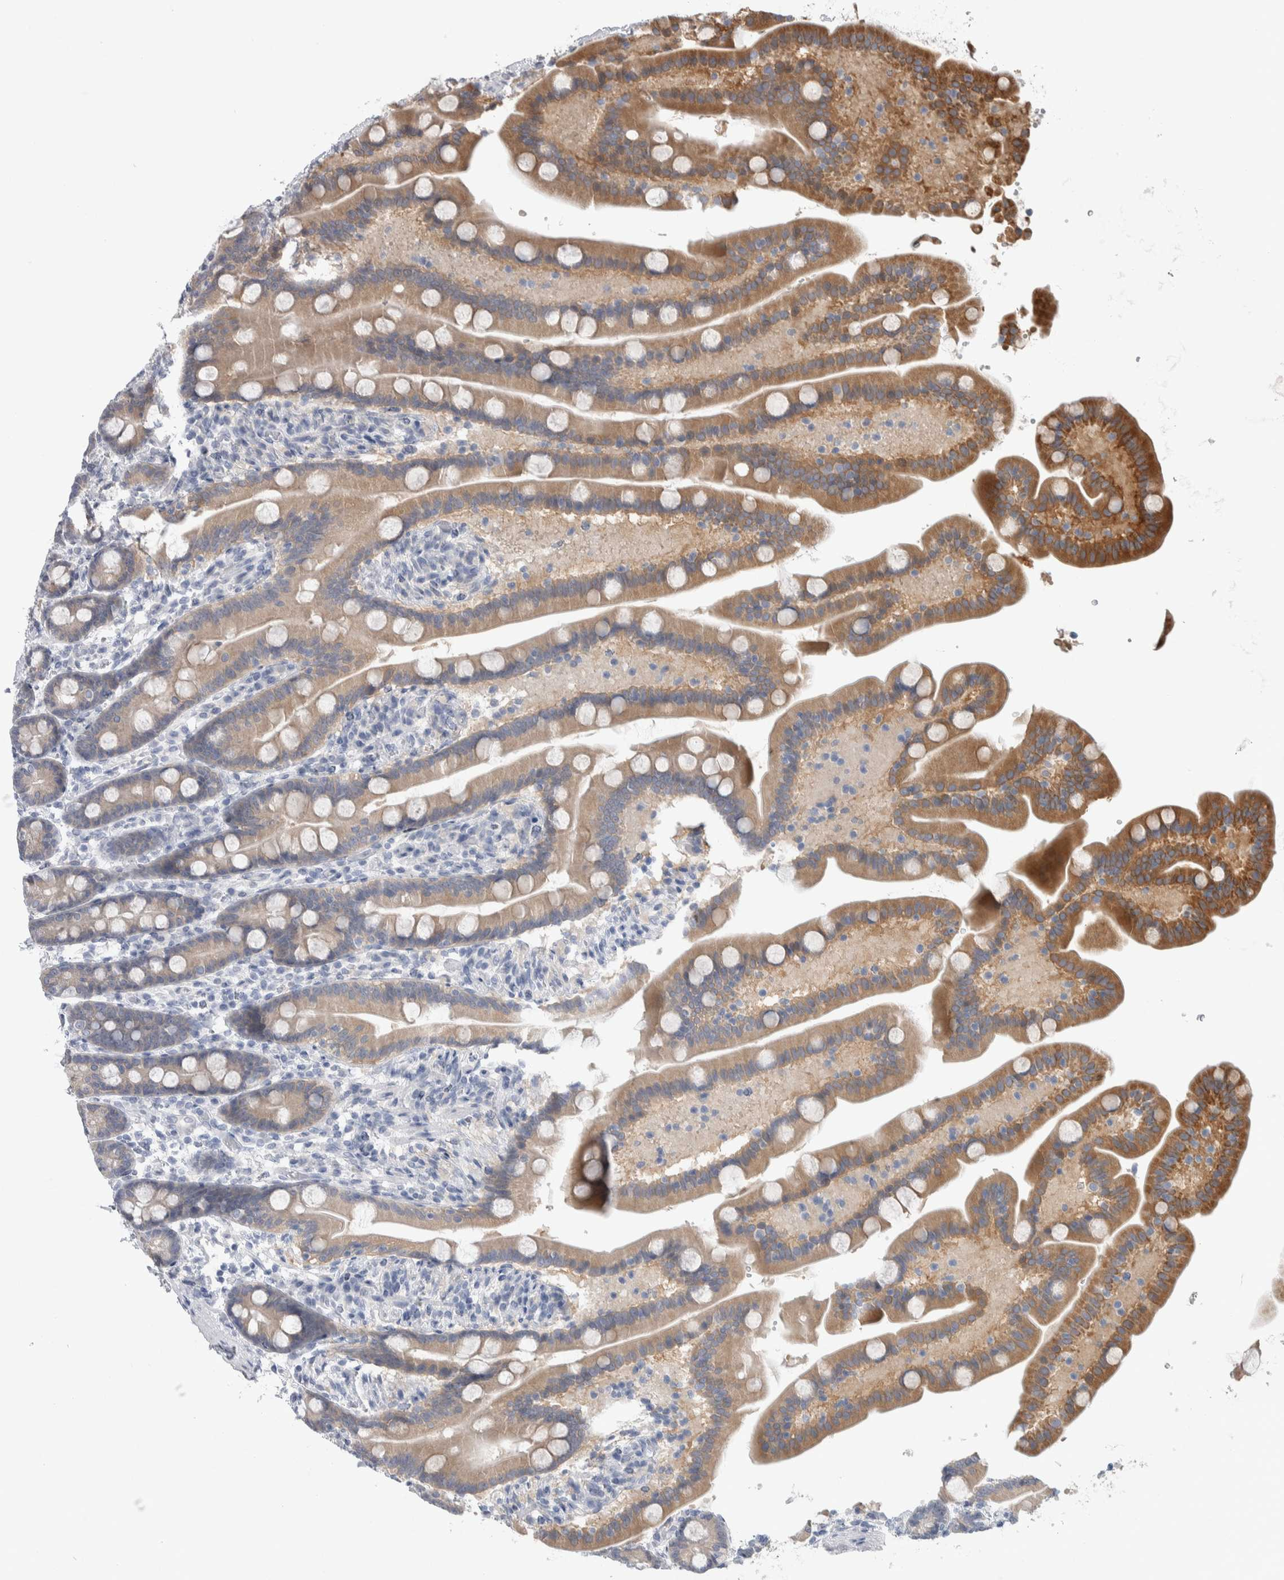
{"staining": {"intensity": "moderate", "quantity": ">75%", "location": "cytoplasmic/membranous"}, "tissue": "duodenum", "cell_type": "Glandular cells", "image_type": "normal", "snomed": [{"axis": "morphology", "description": "Normal tissue, NOS"}, {"axis": "topography", "description": "Duodenum"}], "caption": "Normal duodenum demonstrates moderate cytoplasmic/membranous staining in approximately >75% of glandular cells (Brightfield microscopy of DAB IHC at high magnification)..", "gene": "HTATIP2", "patient": {"sex": "male", "age": 54}}